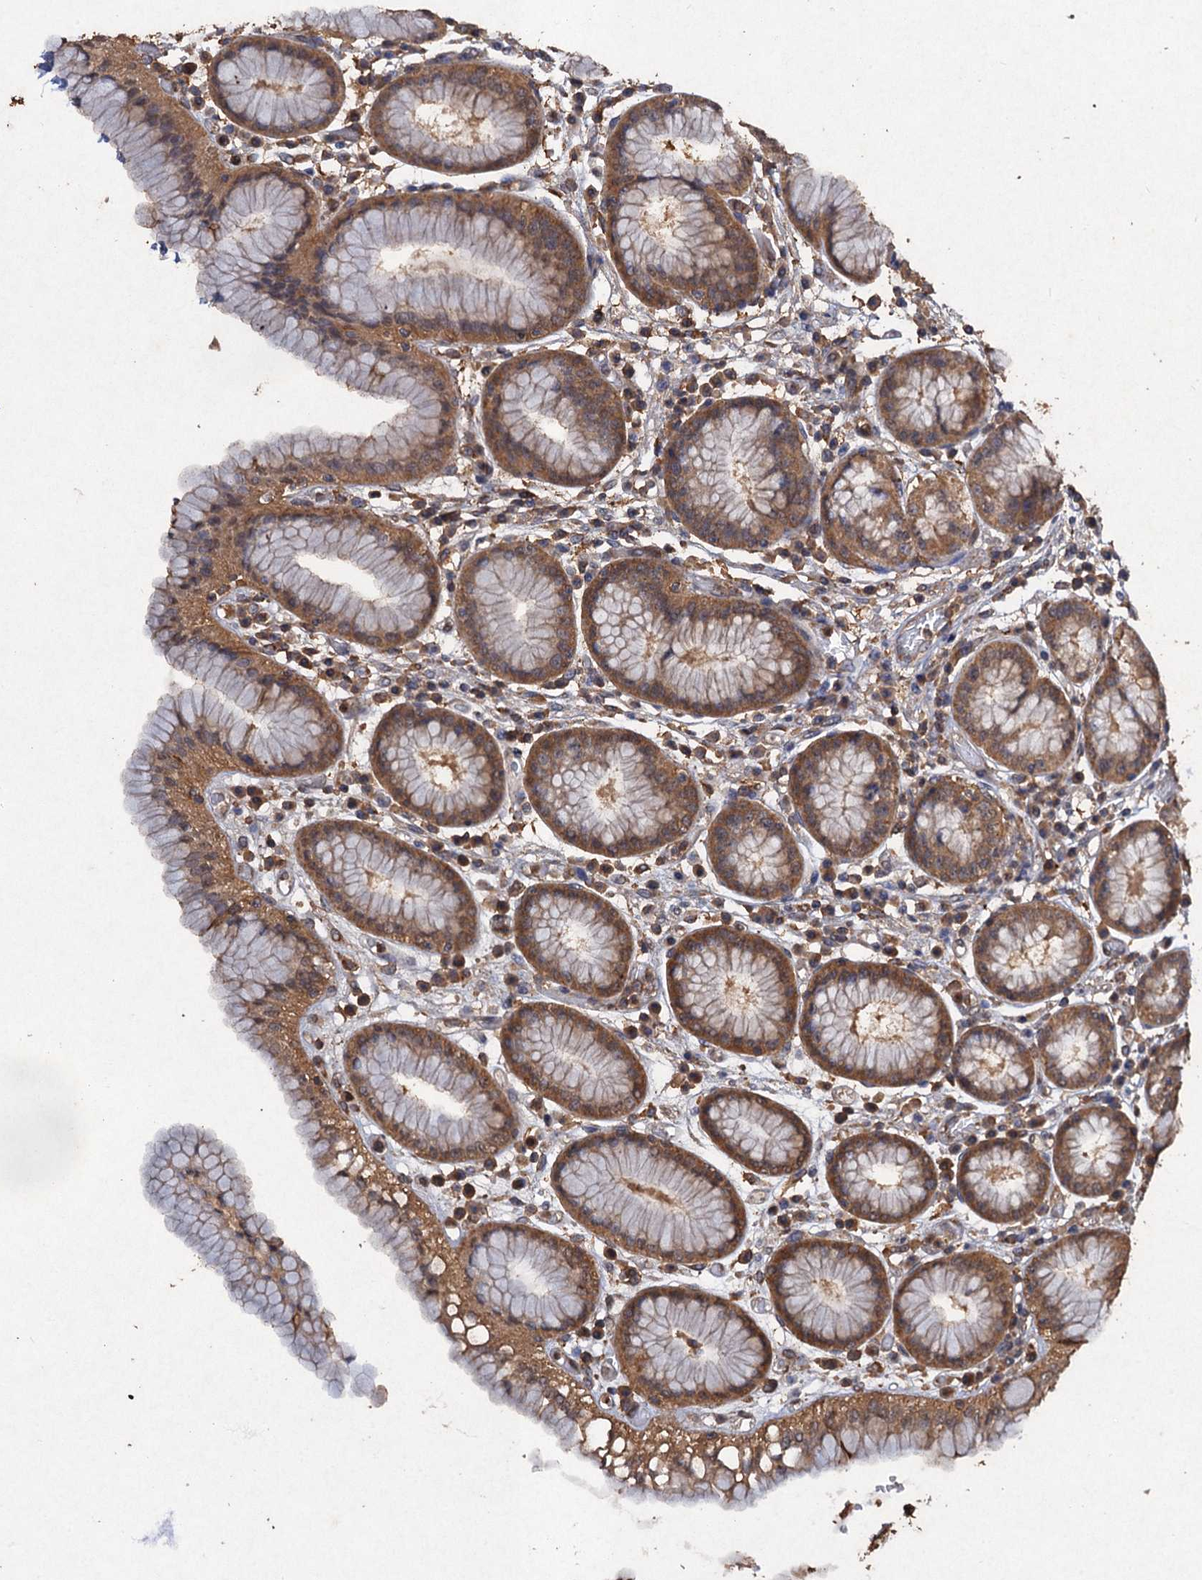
{"staining": {"intensity": "moderate", "quantity": ">75%", "location": "cytoplasmic/membranous"}, "tissue": "stomach", "cell_type": "Glandular cells", "image_type": "normal", "snomed": [{"axis": "morphology", "description": "Normal tissue, NOS"}, {"axis": "topography", "description": "Stomach"}, {"axis": "topography", "description": "Stomach, lower"}], "caption": "Immunohistochemical staining of benign stomach displays medium levels of moderate cytoplasmic/membranous positivity in approximately >75% of glandular cells. (DAB IHC with brightfield microscopy, high magnification).", "gene": "SCUBE3", "patient": {"sex": "female", "age": 56}}